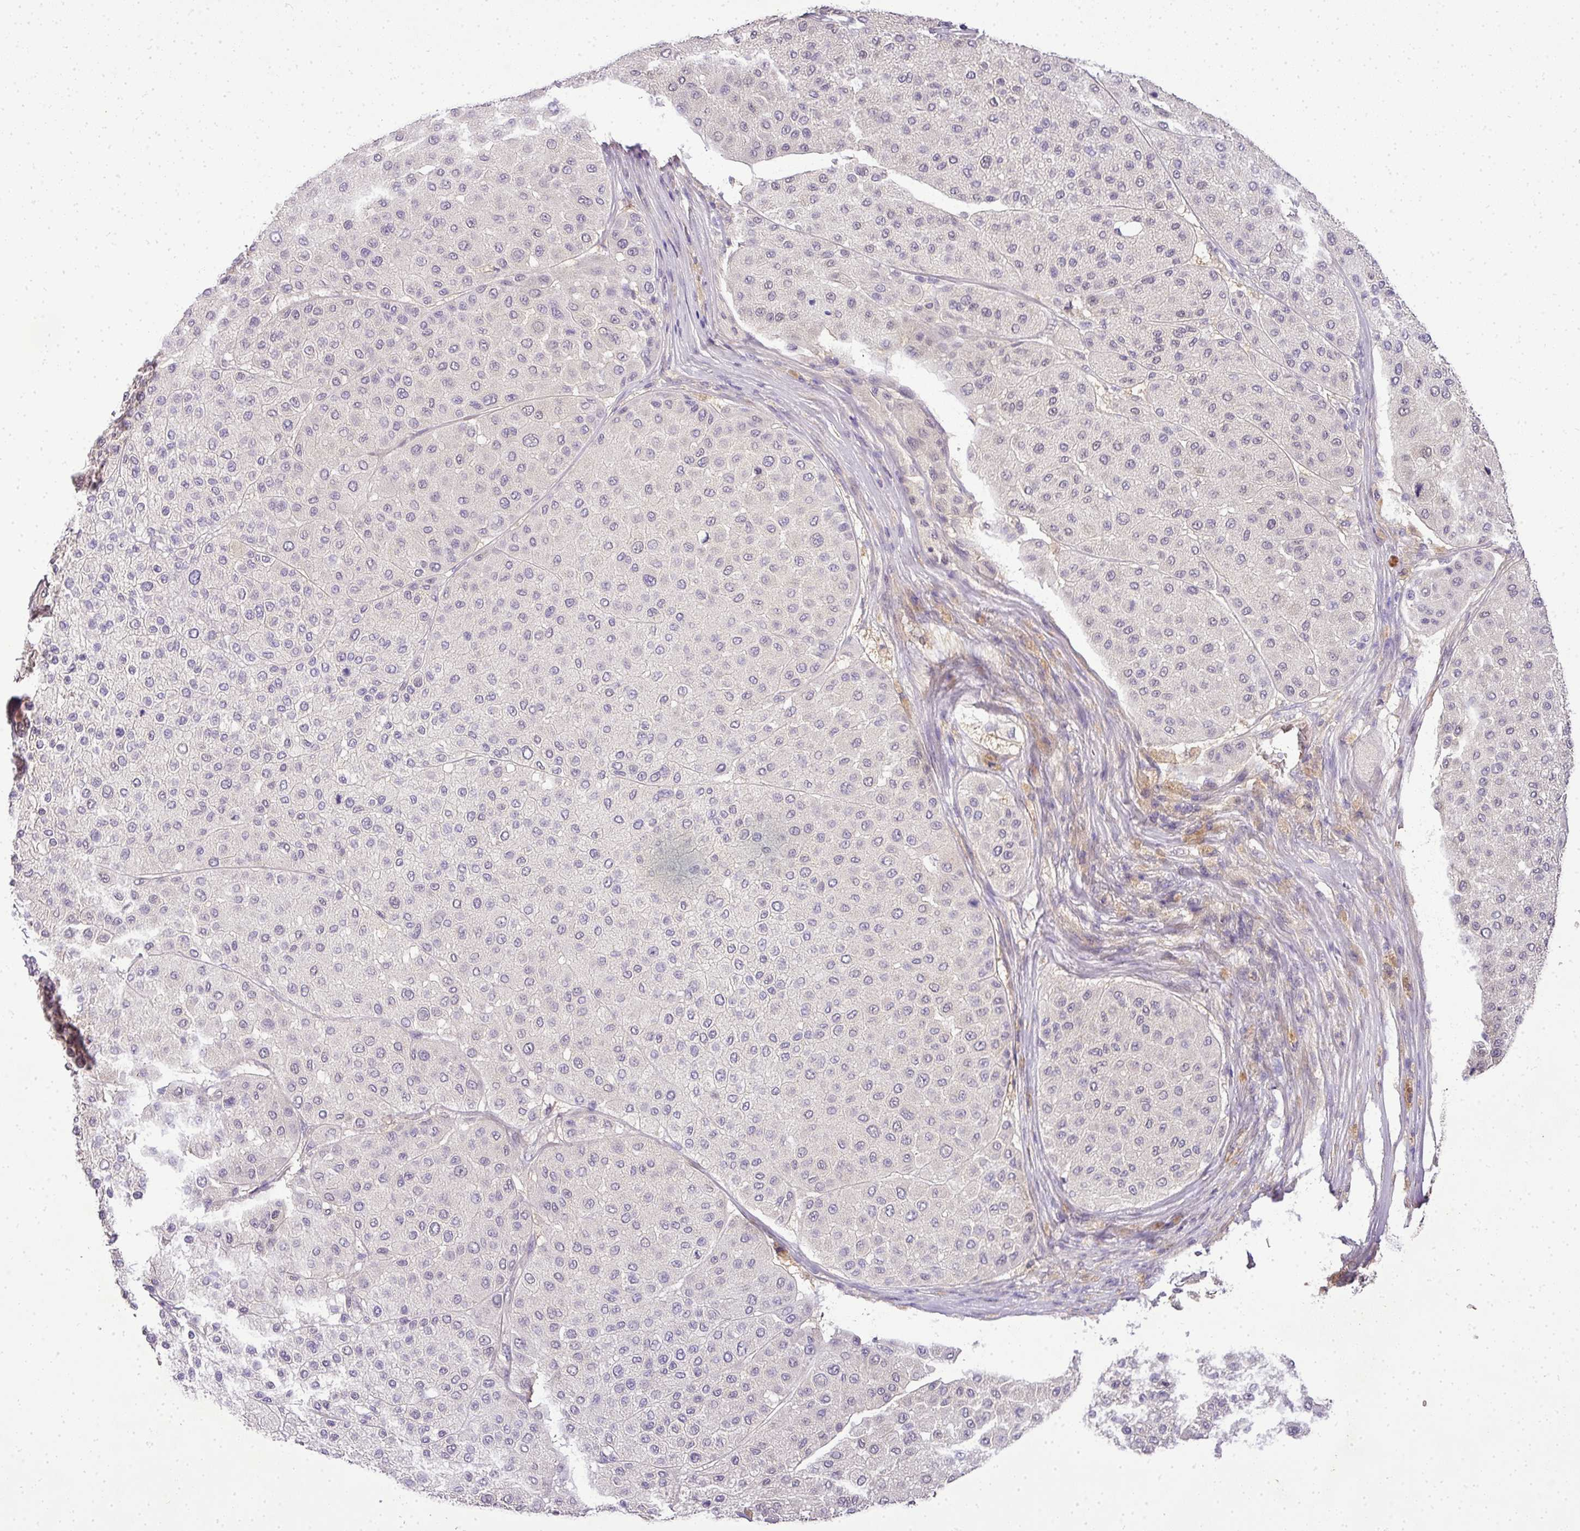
{"staining": {"intensity": "negative", "quantity": "none", "location": "none"}, "tissue": "melanoma", "cell_type": "Tumor cells", "image_type": "cancer", "snomed": [{"axis": "morphology", "description": "Malignant melanoma, Metastatic site"}, {"axis": "topography", "description": "Smooth muscle"}], "caption": "High power microscopy photomicrograph of an IHC histopathology image of melanoma, revealing no significant expression in tumor cells. Brightfield microscopy of IHC stained with DAB (3,3'-diaminobenzidine) (brown) and hematoxylin (blue), captured at high magnification.", "gene": "ADH5", "patient": {"sex": "male", "age": 41}}